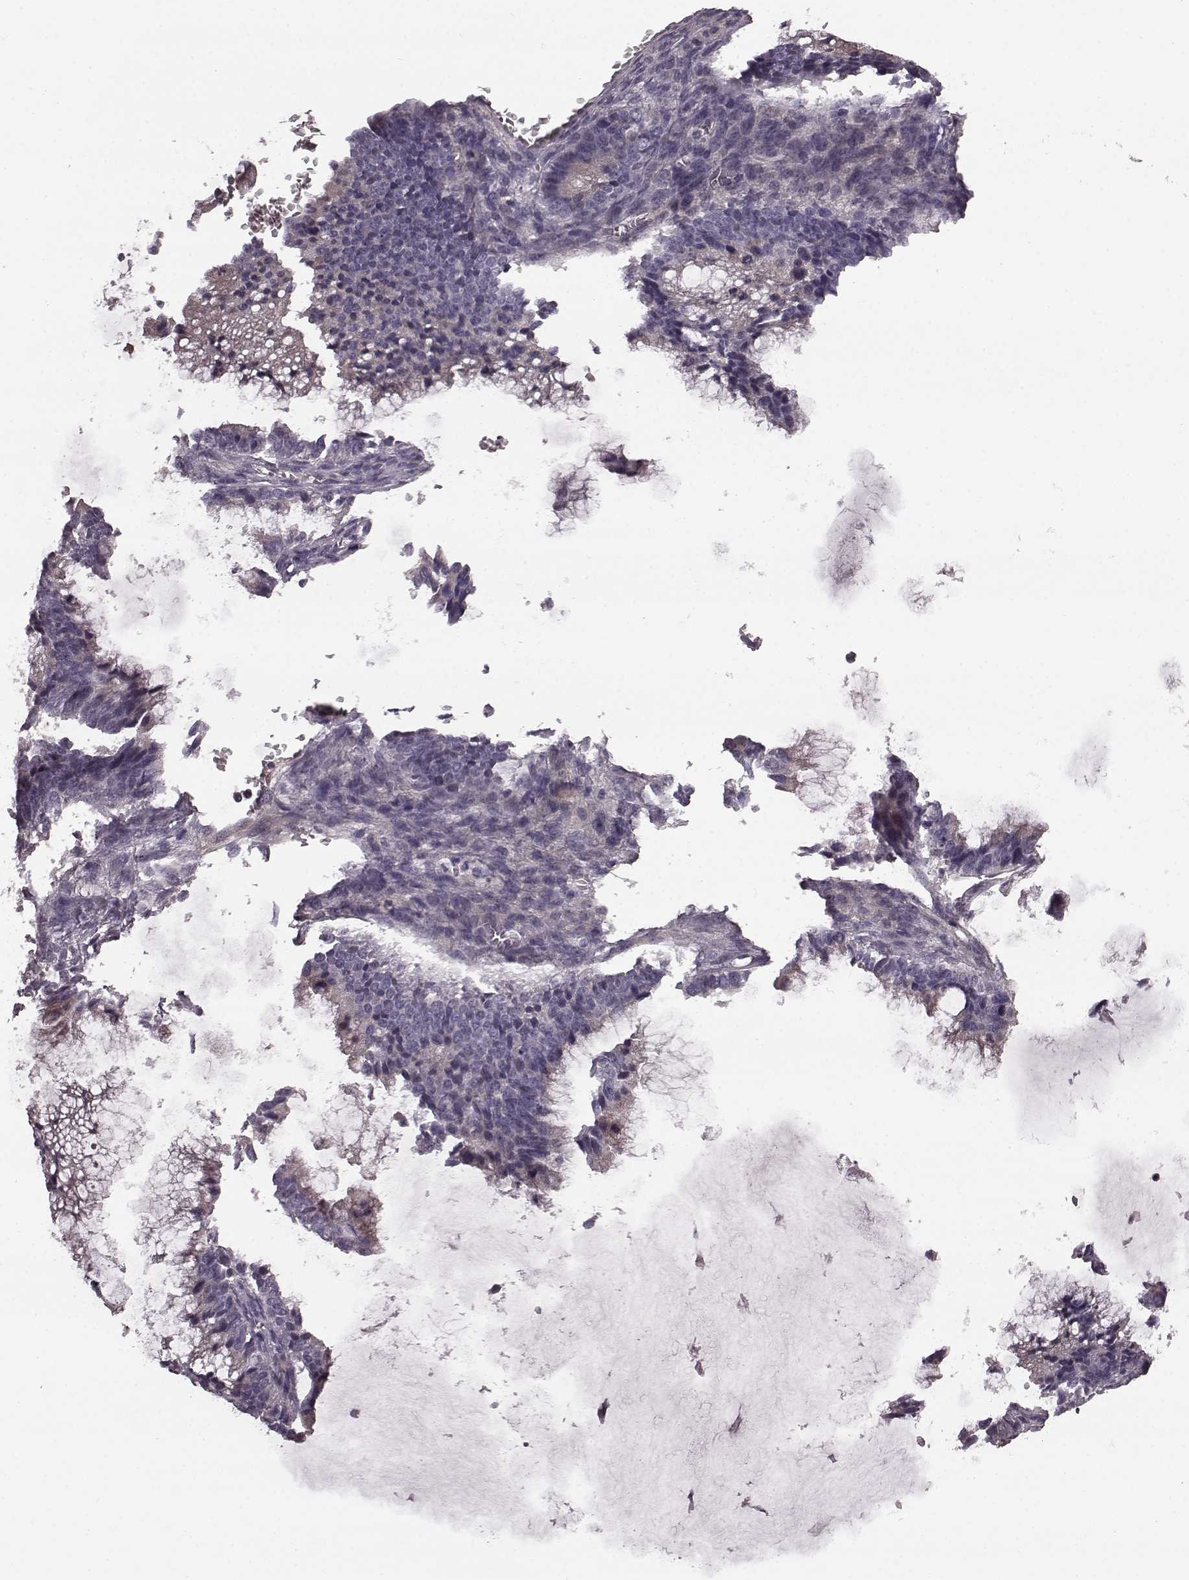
{"staining": {"intensity": "negative", "quantity": "none", "location": "none"}, "tissue": "ovarian cancer", "cell_type": "Tumor cells", "image_type": "cancer", "snomed": [{"axis": "morphology", "description": "Cystadenocarcinoma, mucinous, NOS"}, {"axis": "topography", "description": "Ovary"}], "caption": "Tumor cells are negative for brown protein staining in ovarian cancer (mucinous cystadenocarcinoma). Brightfield microscopy of immunohistochemistry (IHC) stained with DAB (brown) and hematoxylin (blue), captured at high magnification.", "gene": "SLC52A3", "patient": {"sex": "female", "age": 38}}